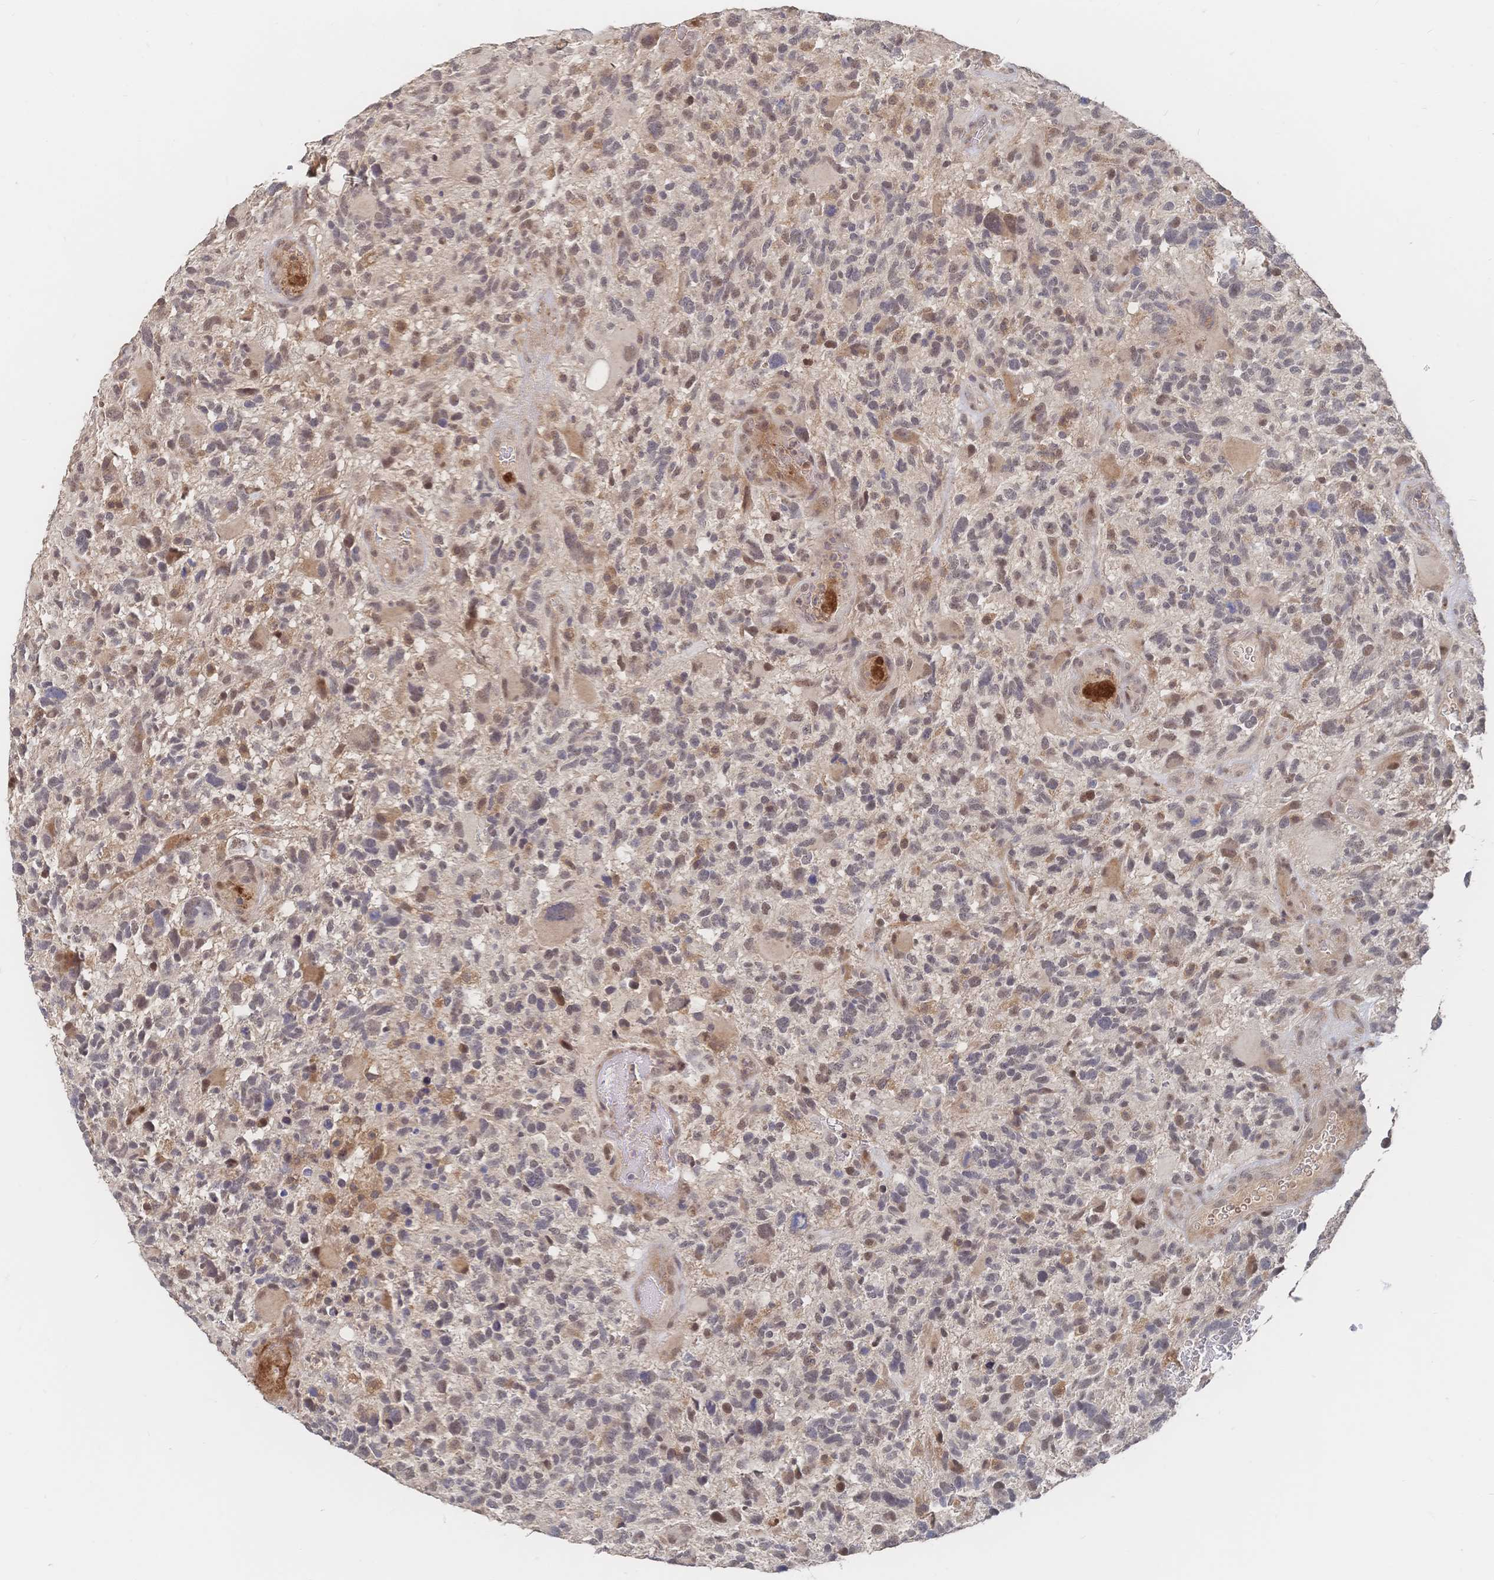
{"staining": {"intensity": "weak", "quantity": "25%-75%", "location": "nuclear"}, "tissue": "glioma", "cell_type": "Tumor cells", "image_type": "cancer", "snomed": [{"axis": "morphology", "description": "Glioma, malignant, High grade"}, {"axis": "topography", "description": "Brain"}], "caption": "This is an image of immunohistochemistry (IHC) staining of glioma, which shows weak expression in the nuclear of tumor cells.", "gene": "LRP5", "patient": {"sex": "female", "age": 71}}